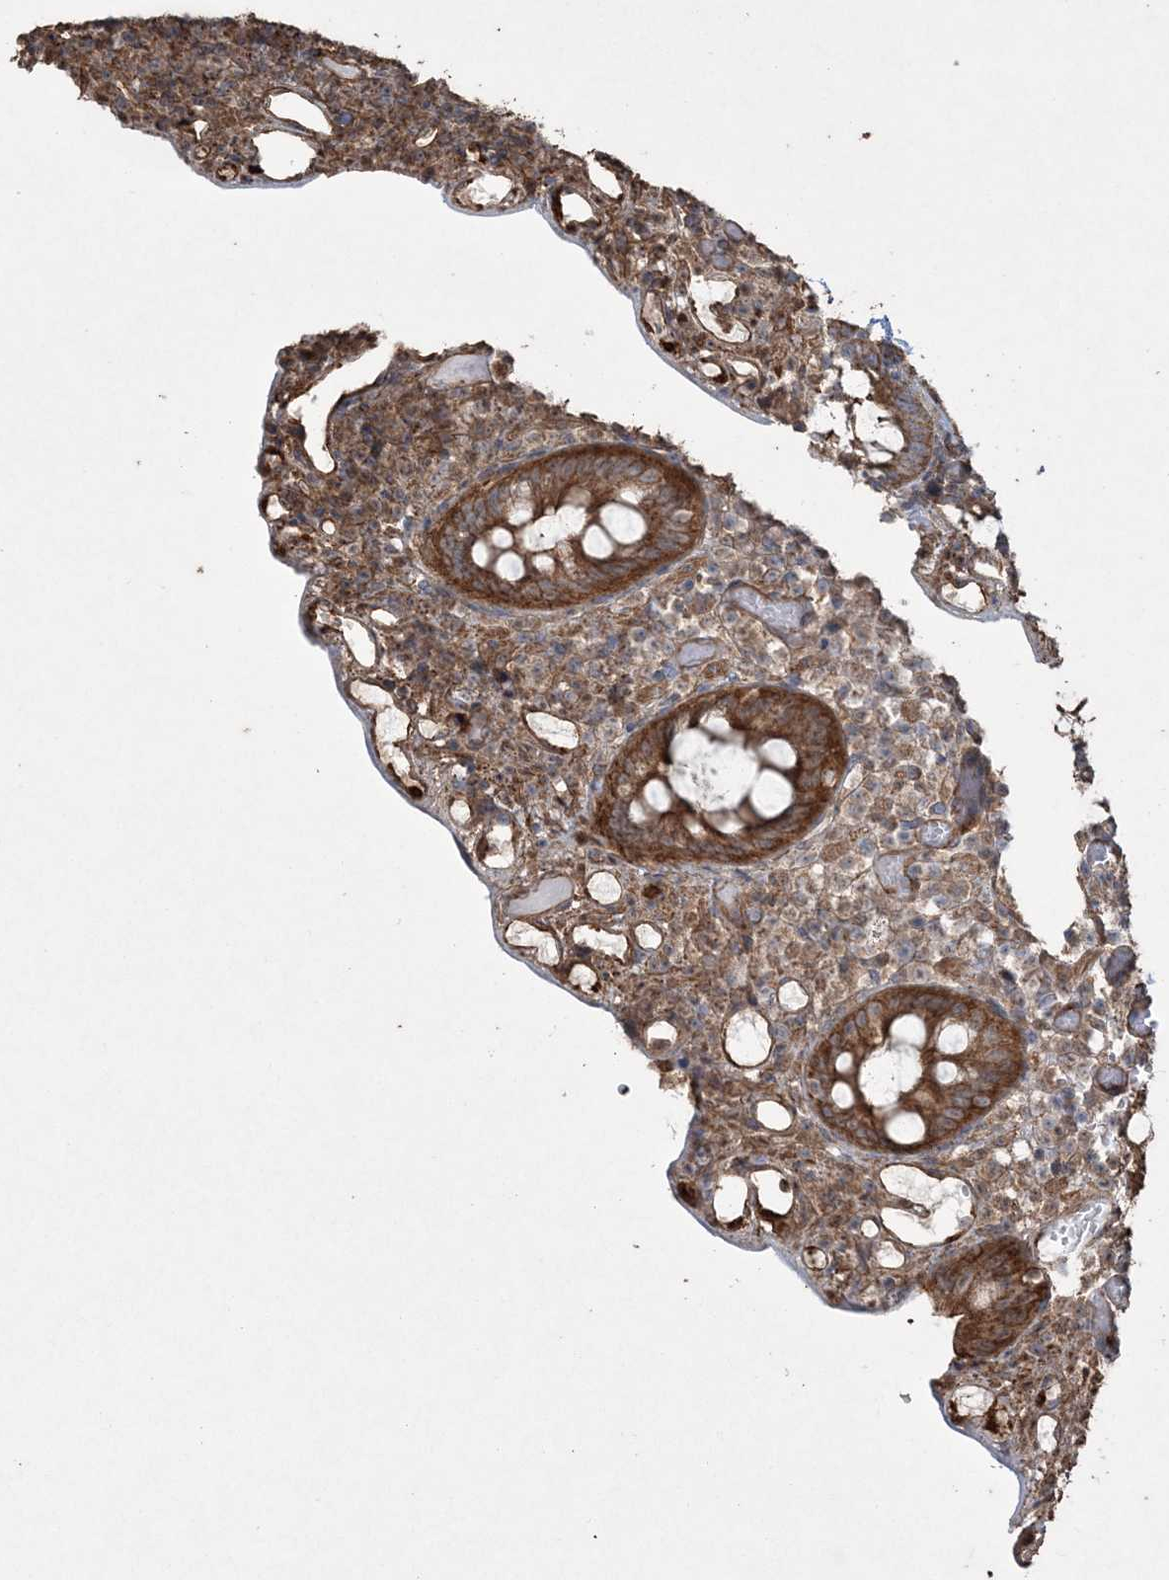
{"staining": {"intensity": "moderate", "quantity": ">75%", "location": "cytoplasmic/membranous"}, "tissue": "colon", "cell_type": "Endothelial cells", "image_type": "normal", "snomed": [{"axis": "morphology", "description": "Normal tissue, NOS"}, {"axis": "topography", "description": "Colon"}], "caption": "IHC staining of unremarkable colon, which displays medium levels of moderate cytoplasmic/membranous staining in approximately >75% of endothelial cells indicating moderate cytoplasmic/membranous protein expression. The staining was performed using DAB (brown) for protein detection and nuclei were counterstained in hematoxylin (blue).", "gene": "TTC7A", "patient": {"sex": "male", "age": 14}}